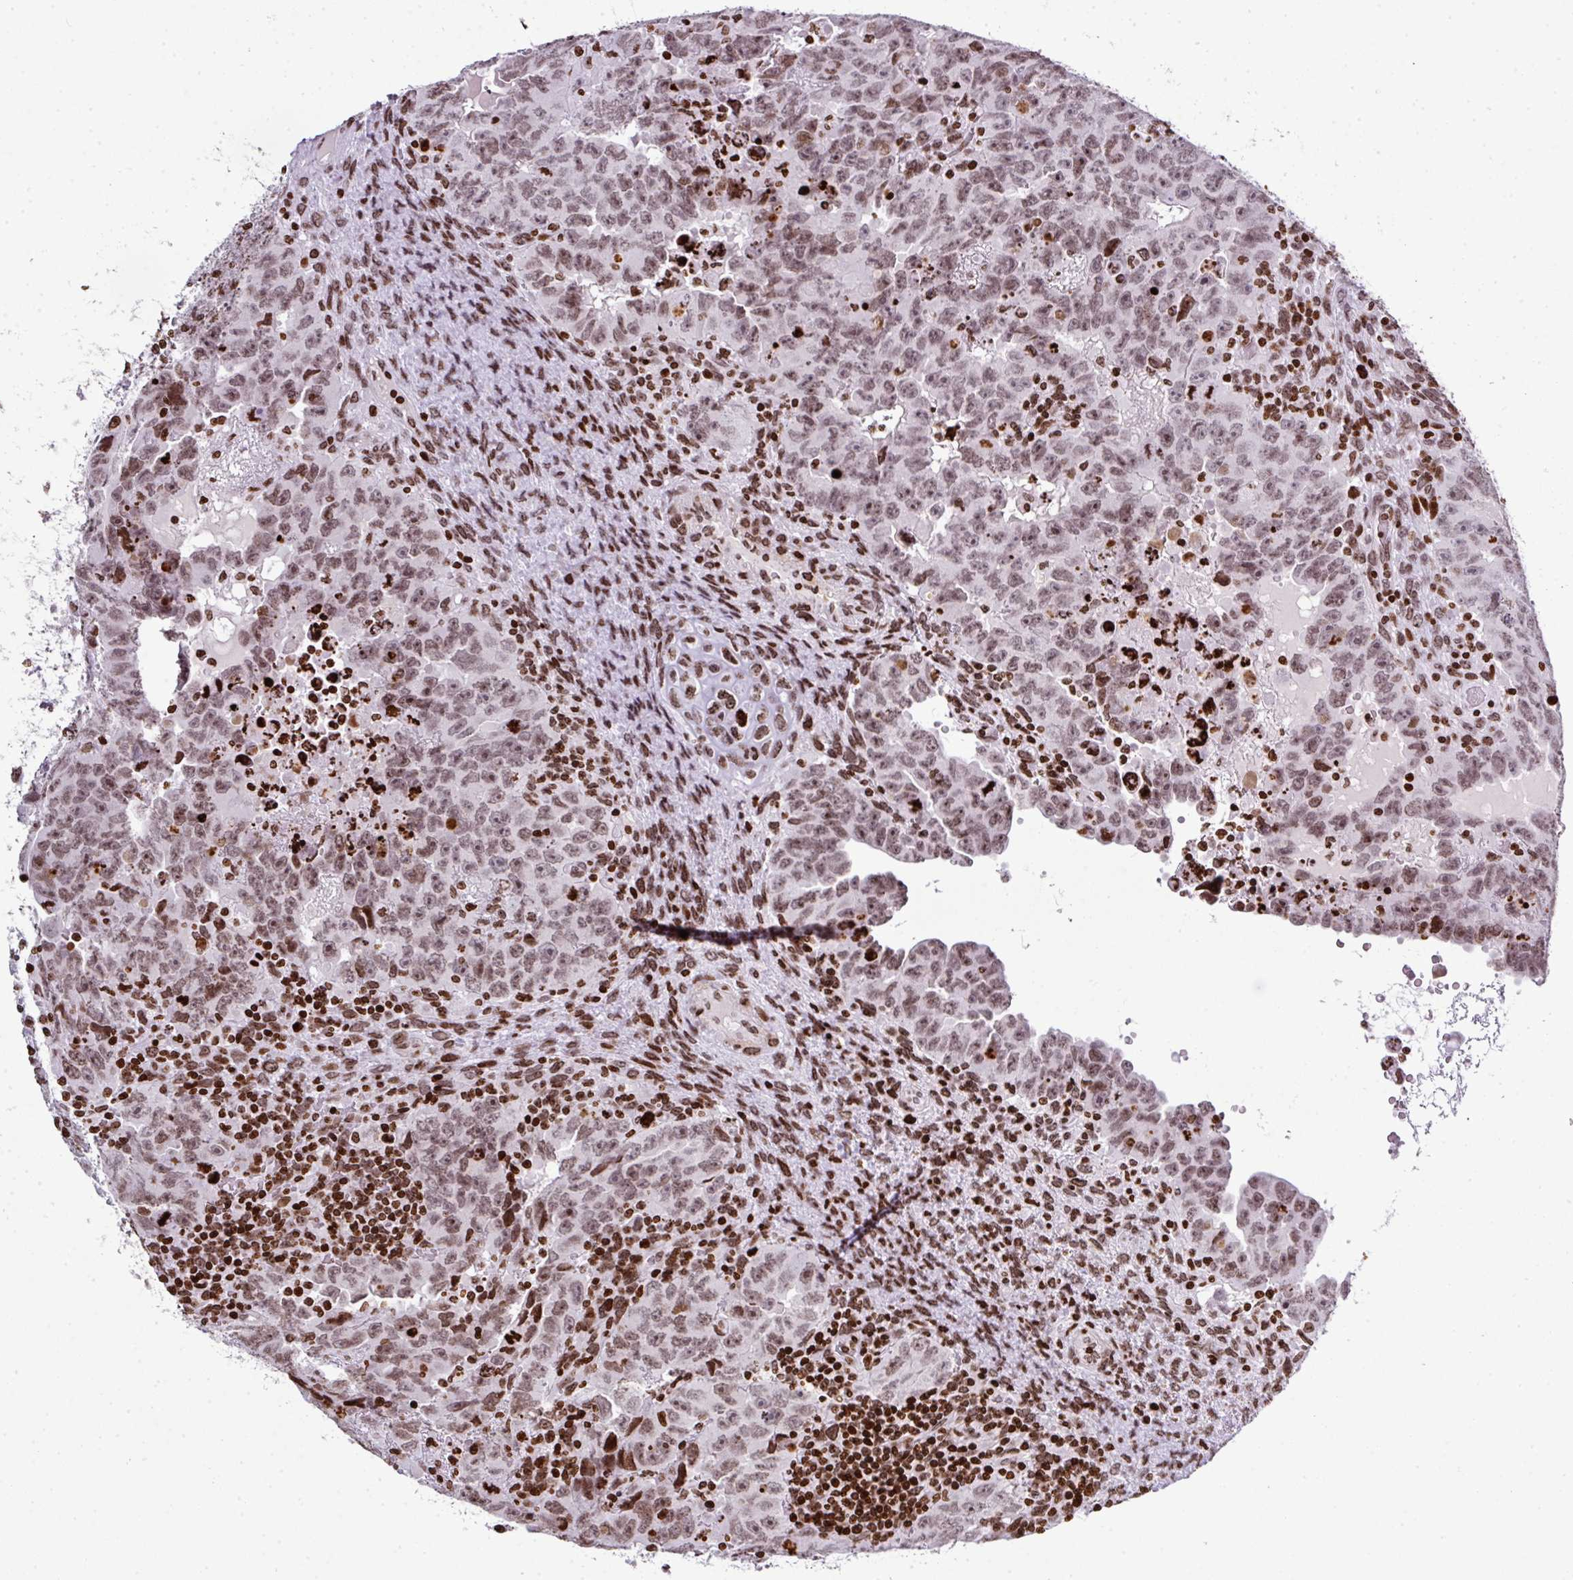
{"staining": {"intensity": "weak", "quantity": ">75%", "location": "nuclear"}, "tissue": "testis cancer", "cell_type": "Tumor cells", "image_type": "cancer", "snomed": [{"axis": "morphology", "description": "Carcinoma, Embryonal, NOS"}, {"axis": "topography", "description": "Testis"}], "caption": "The image reveals staining of testis embryonal carcinoma, revealing weak nuclear protein expression (brown color) within tumor cells.", "gene": "RASL11A", "patient": {"sex": "male", "age": 24}}